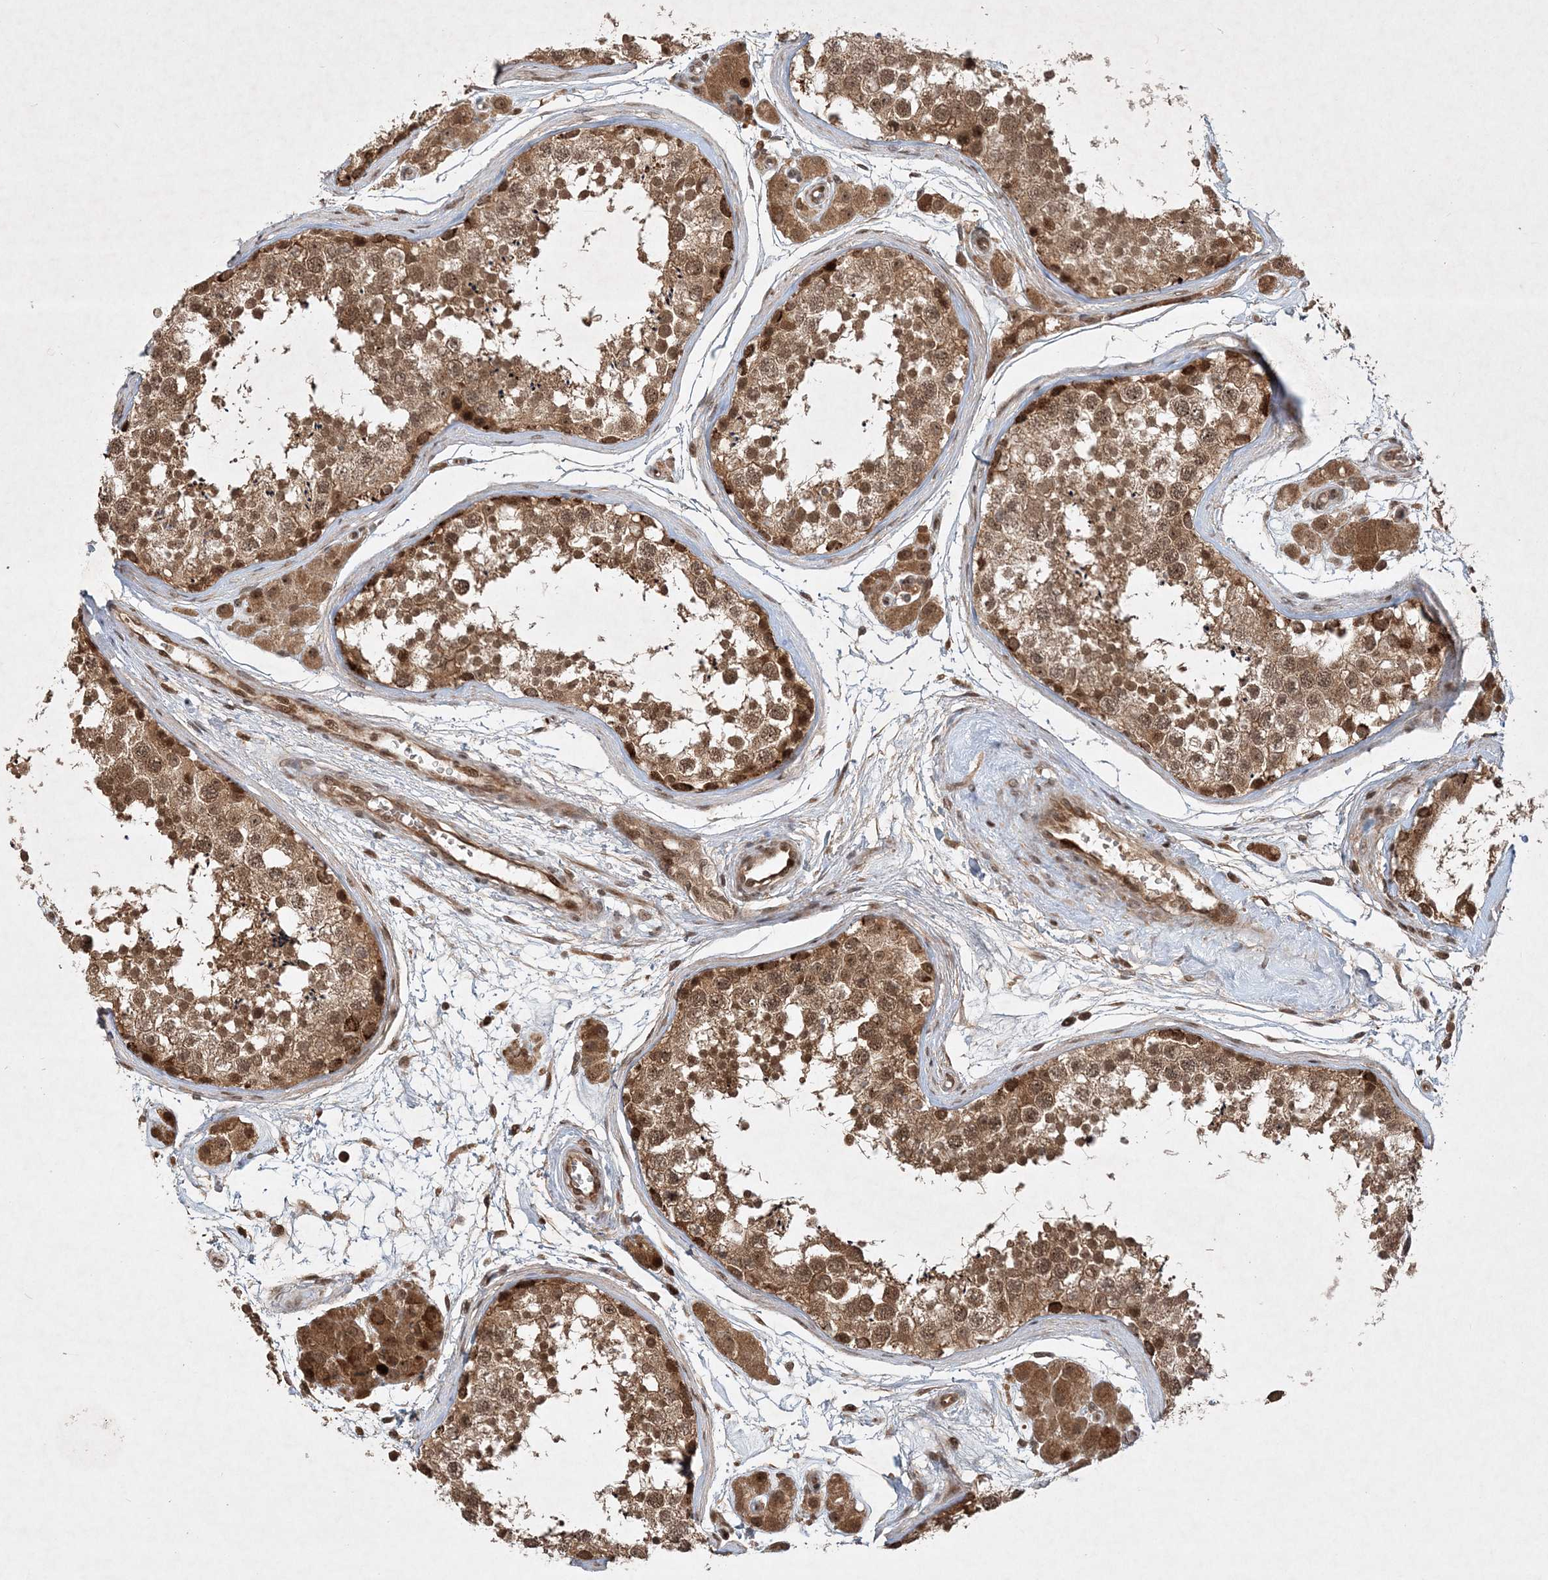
{"staining": {"intensity": "moderate", "quantity": ">75%", "location": "cytoplasmic/membranous,nuclear"}, "tissue": "testis", "cell_type": "Cells in seminiferous ducts", "image_type": "normal", "snomed": [{"axis": "morphology", "description": "Normal tissue, NOS"}, {"axis": "topography", "description": "Testis"}], "caption": "Approximately >75% of cells in seminiferous ducts in benign testis exhibit moderate cytoplasmic/membranous,nuclear protein staining as visualized by brown immunohistochemical staining.", "gene": "UBR3", "patient": {"sex": "male", "age": 56}}